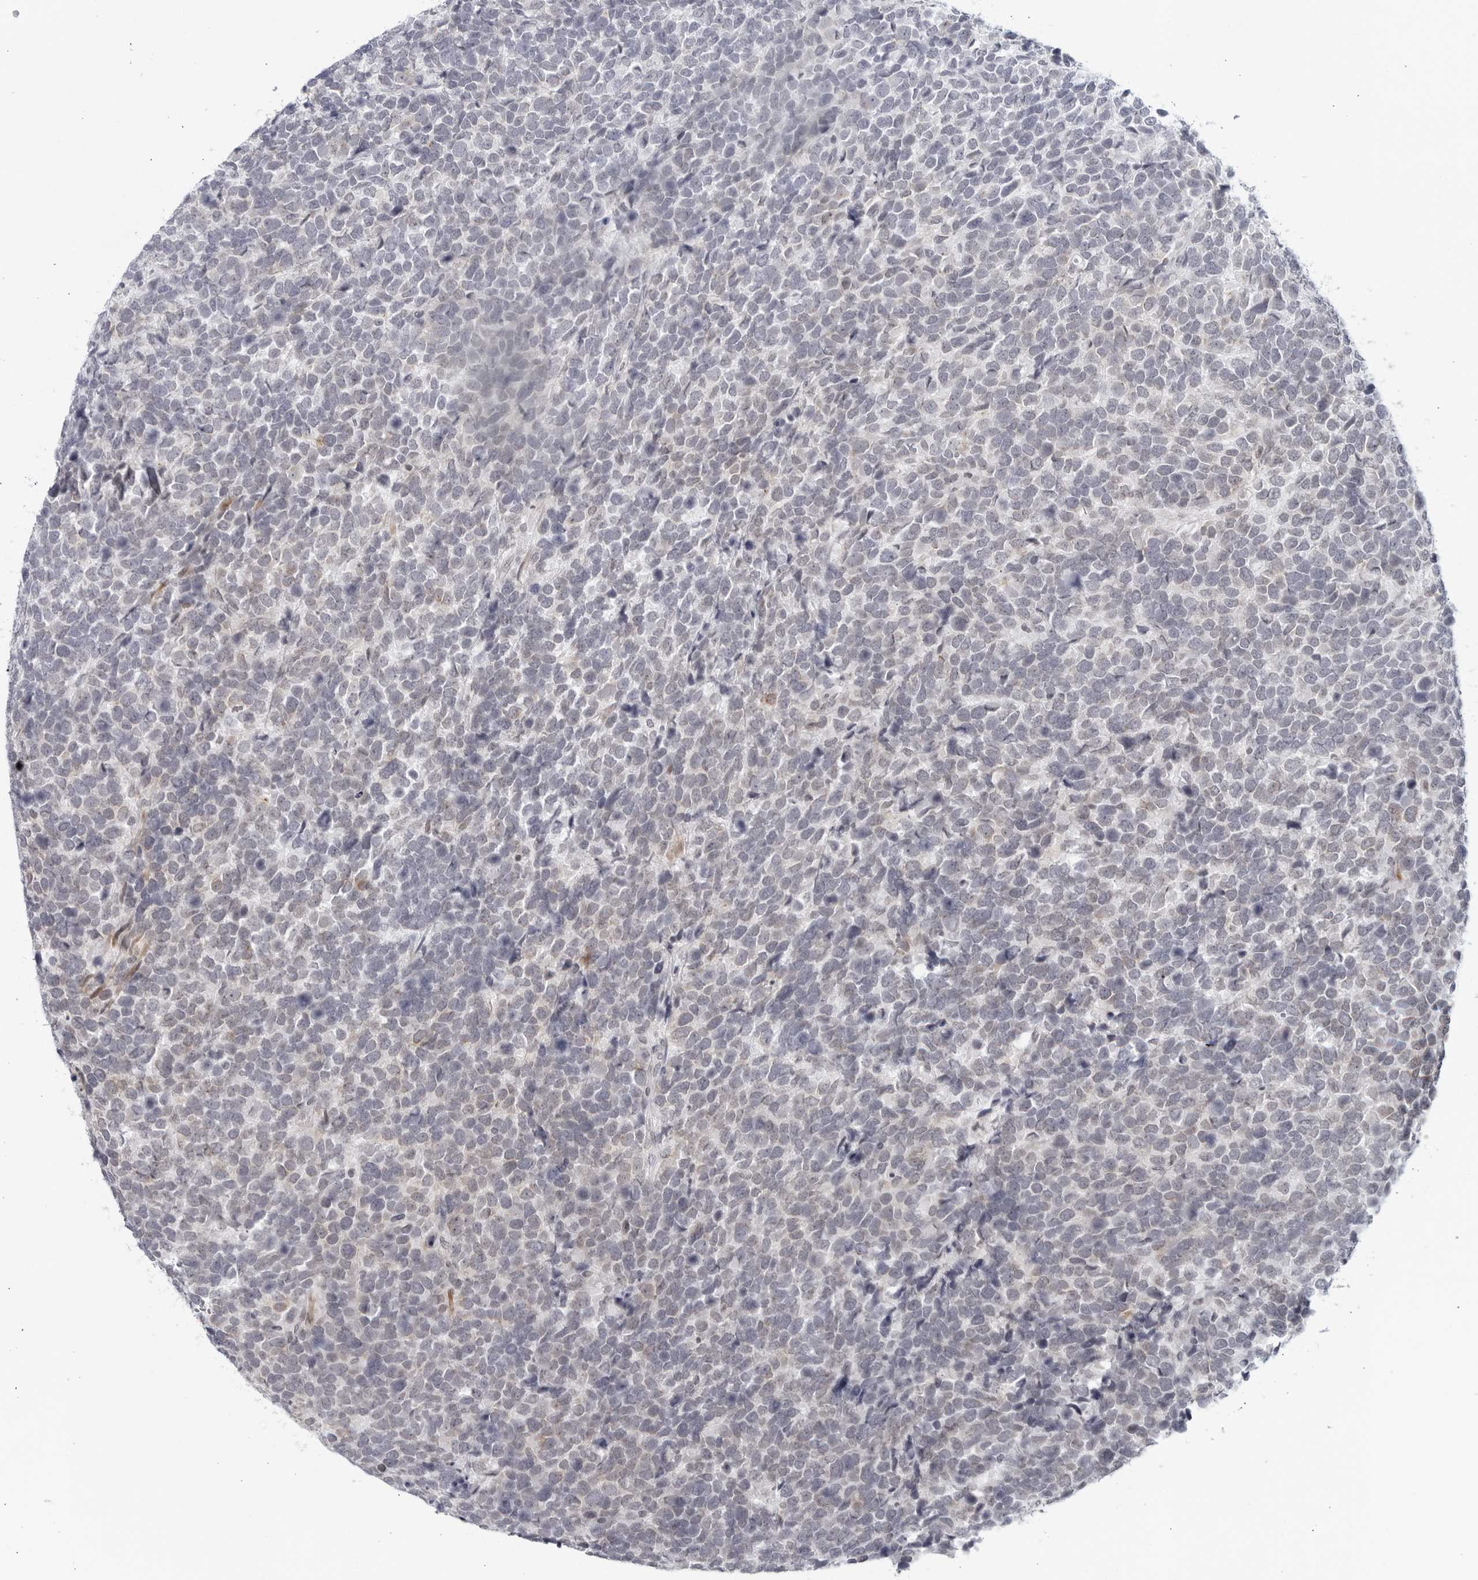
{"staining": {"intensity": "negative", "quantity": "none", "location": "none"}, "tissue": "urothelial cancer", "cell_type": "Tumor cells", "image_type": "cancer", "snomed": [{"axis": "morphology", "description": "Urothelial carcinoma, High grade"}, {"axis": "topography", "description": "Urinary bladder"}], "caption": "Immunohistochemistry (IHC) photomicrograph of neoplastic tissue: human urothelial carcinoma (high-grade) stained with DAB (3,3'-diaminobenzidine) exhibits no significant protein positivity in tumor cells.", "gene": "WDTC1", "patient": {"sex": "female", "age": 82}}